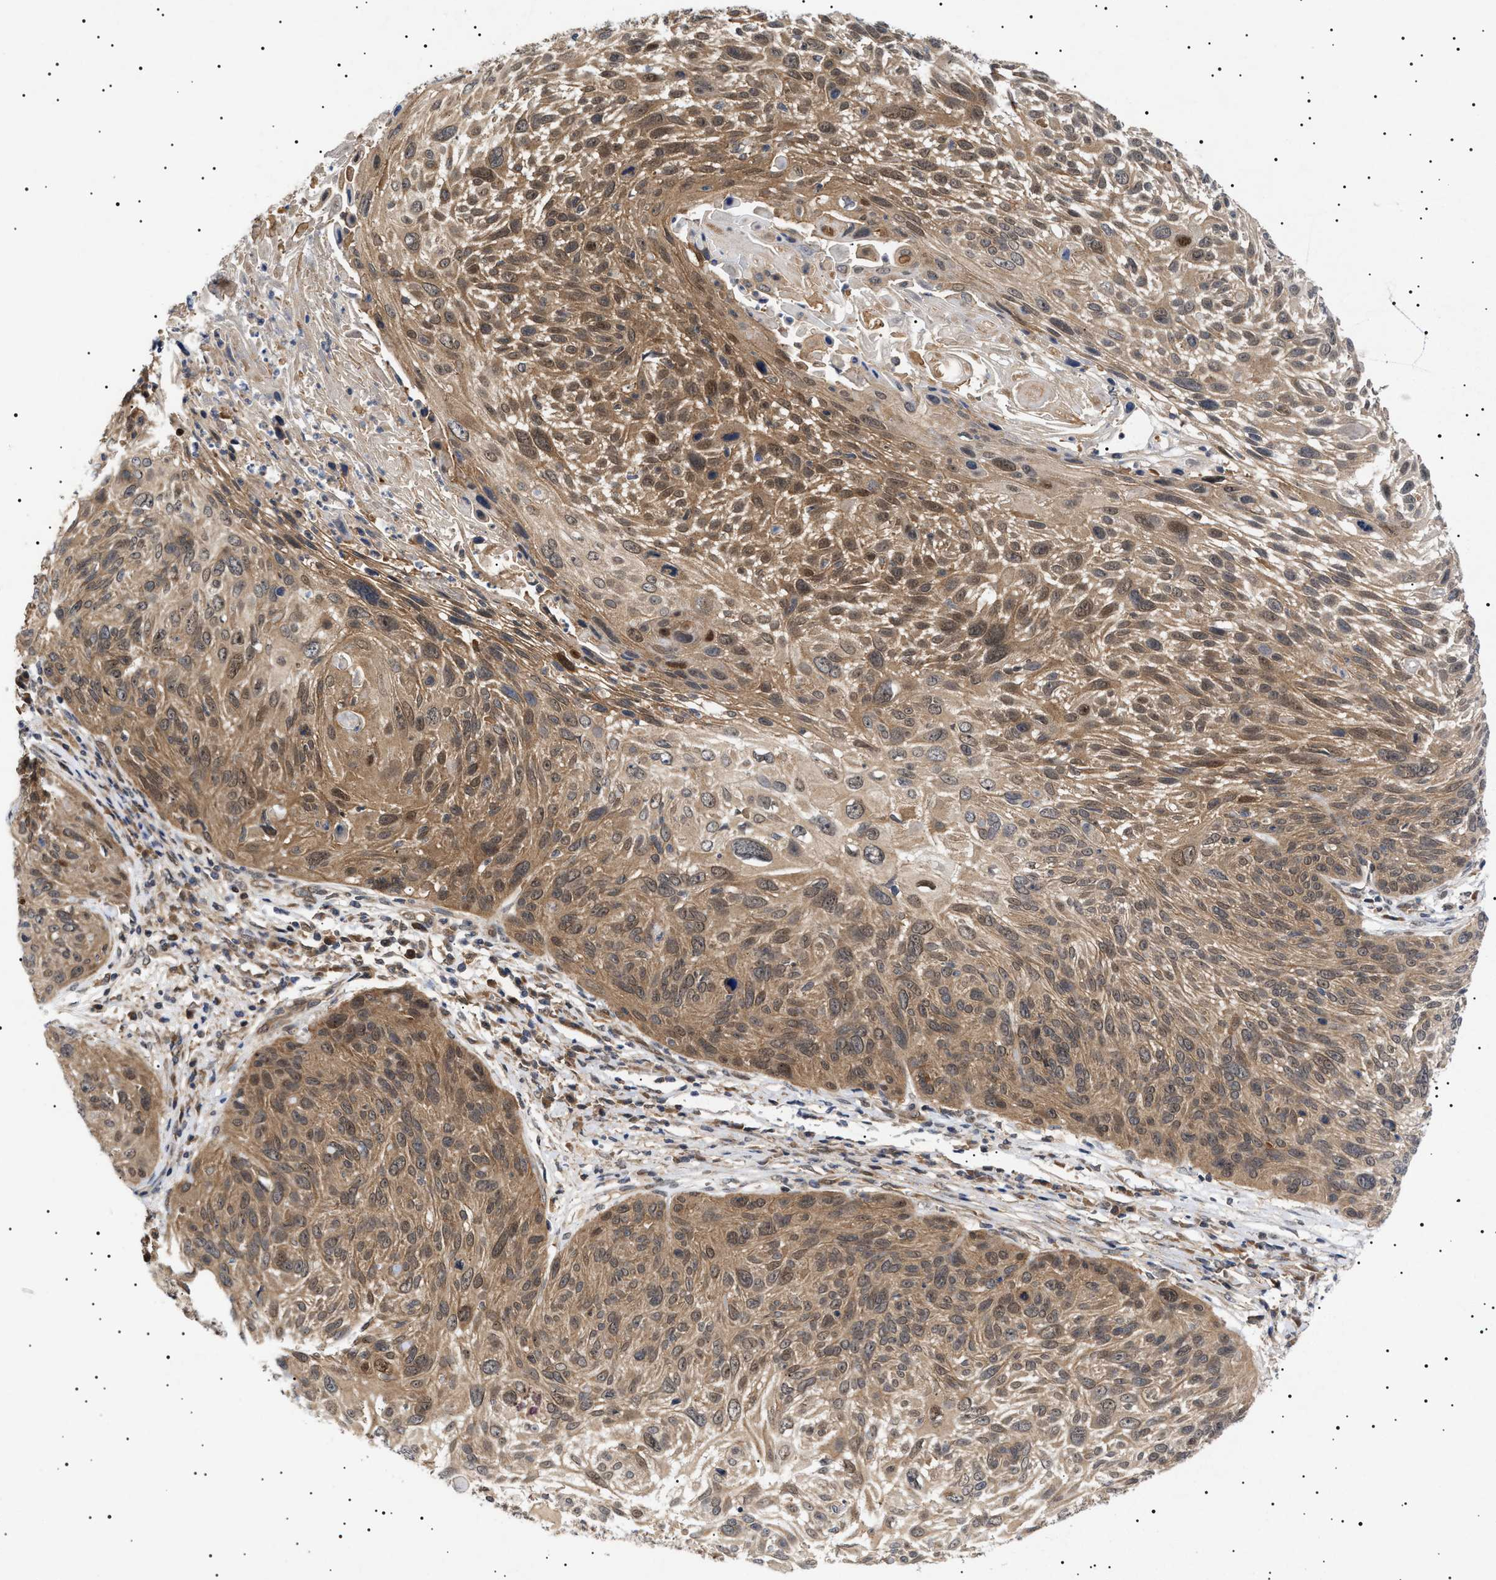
{"staining": {"intensity": "moderate", "quantity": ">75%", "location": "cytoplasmic/membranous"}, "tissue": "cervical cancer", "cell_type": "Tumor cells", "image_type": "cancer", "snomed": [{"axis": "morphology", "description": "Squamous cell carcinoma, NOS"}, {"axis": "topography", "description": "Cervix"}], "caption": "Immunohistochemical staining of human cervical squamous cell carcinoma shows moderate cytoplasmic/membranous protein expression in approximately >75% of tumor cells.", "gene": "NPLOC4", "patient": {"sex": "female", "age": 51}}